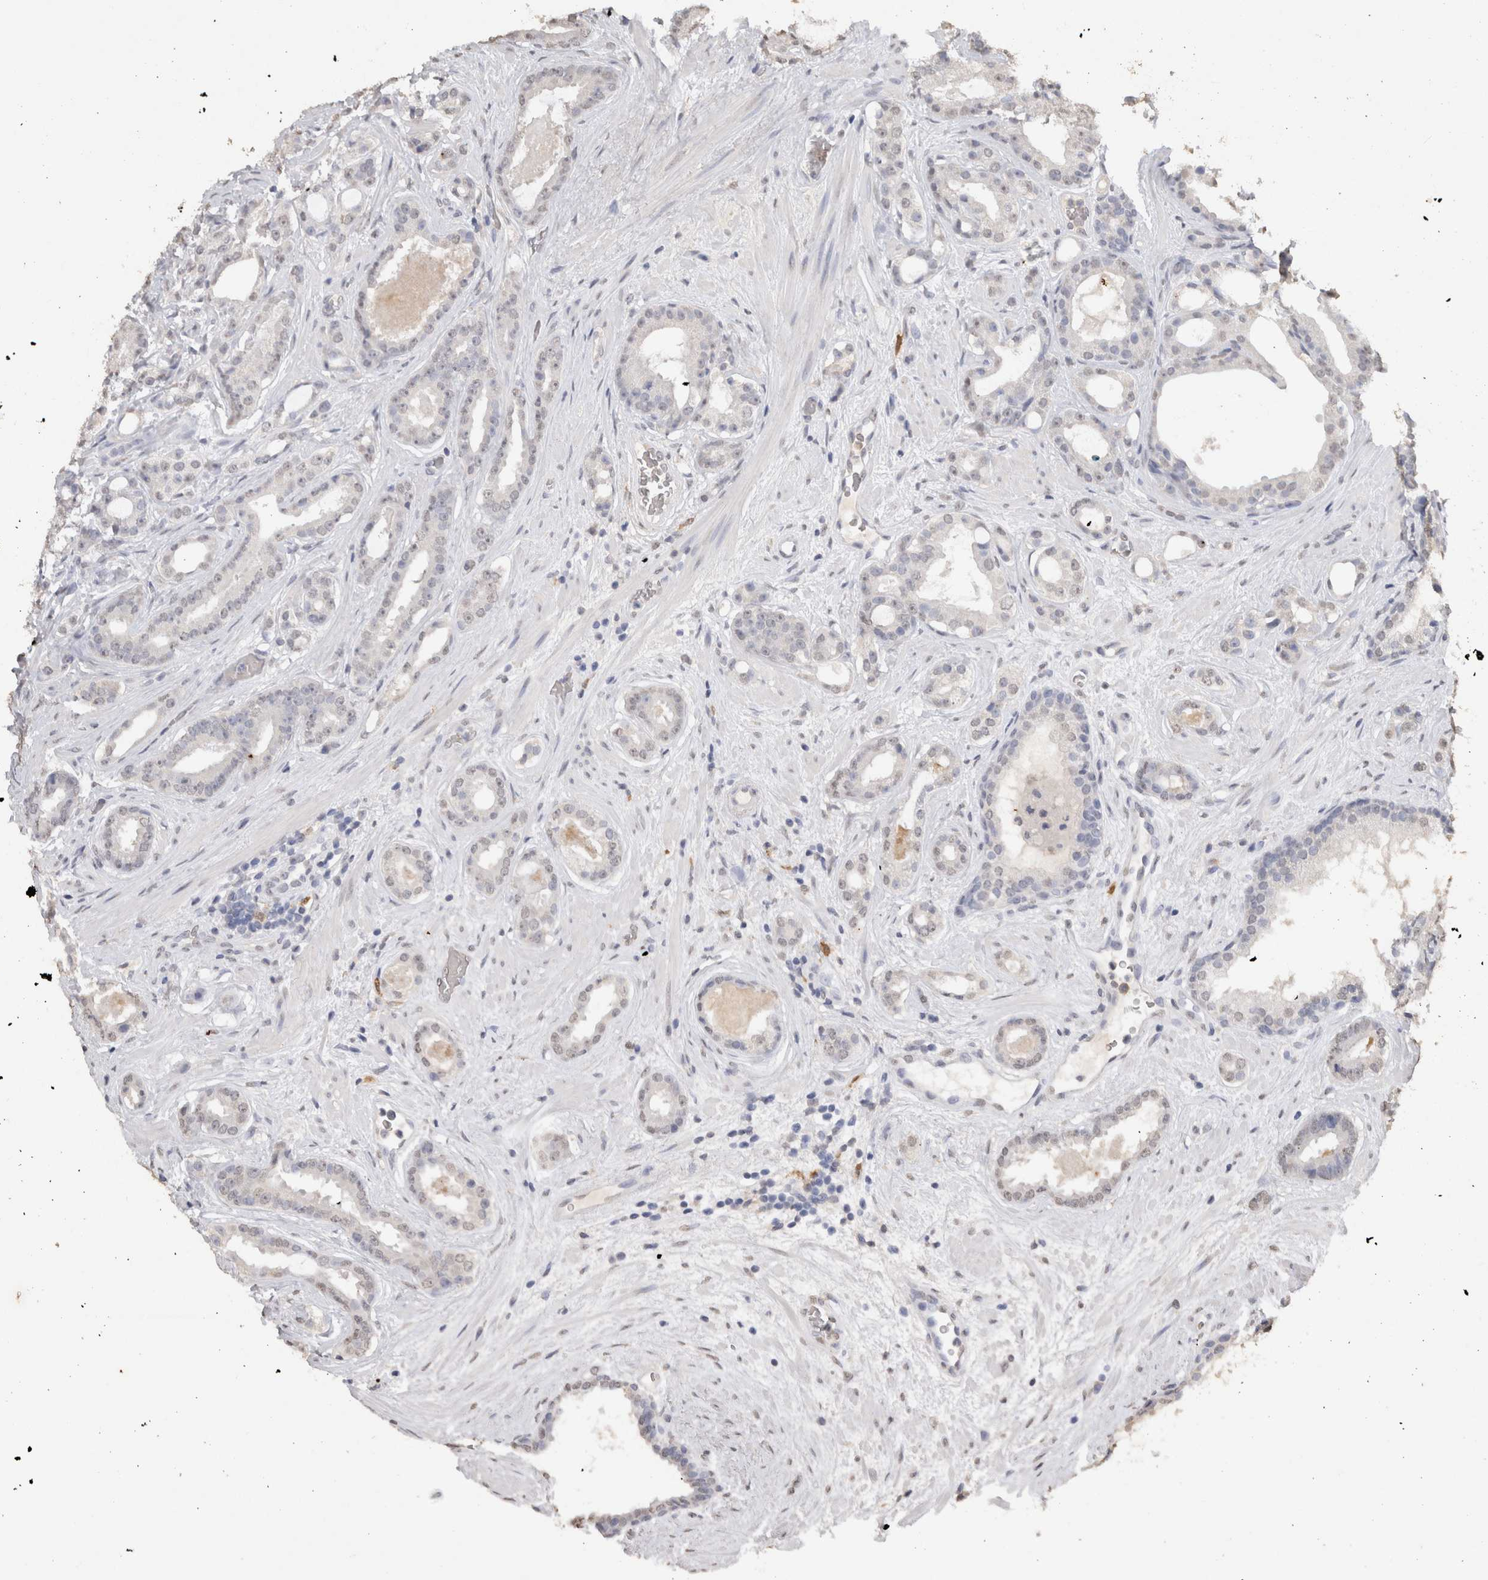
{"staining": {"intensity": "negative", "quantity": "none", "location": "none"}, "tissue": "prostate cancer", "cell_type": "Tumor cells", "image_type": "cancer", "snomed": [{"axis": "morphology", "description": "Adenocarcinoma, High grade"}, {"axis": "topography", "description": "Prostate"}], "caption": "Immunohistochemistry (IHC) of prostate cancer reveals no expression in tumor cells. (IHC, brightfield microscopy, high magnification).", "gene": "LGALS2", "patient": {"sex": "male", "age": 60}}